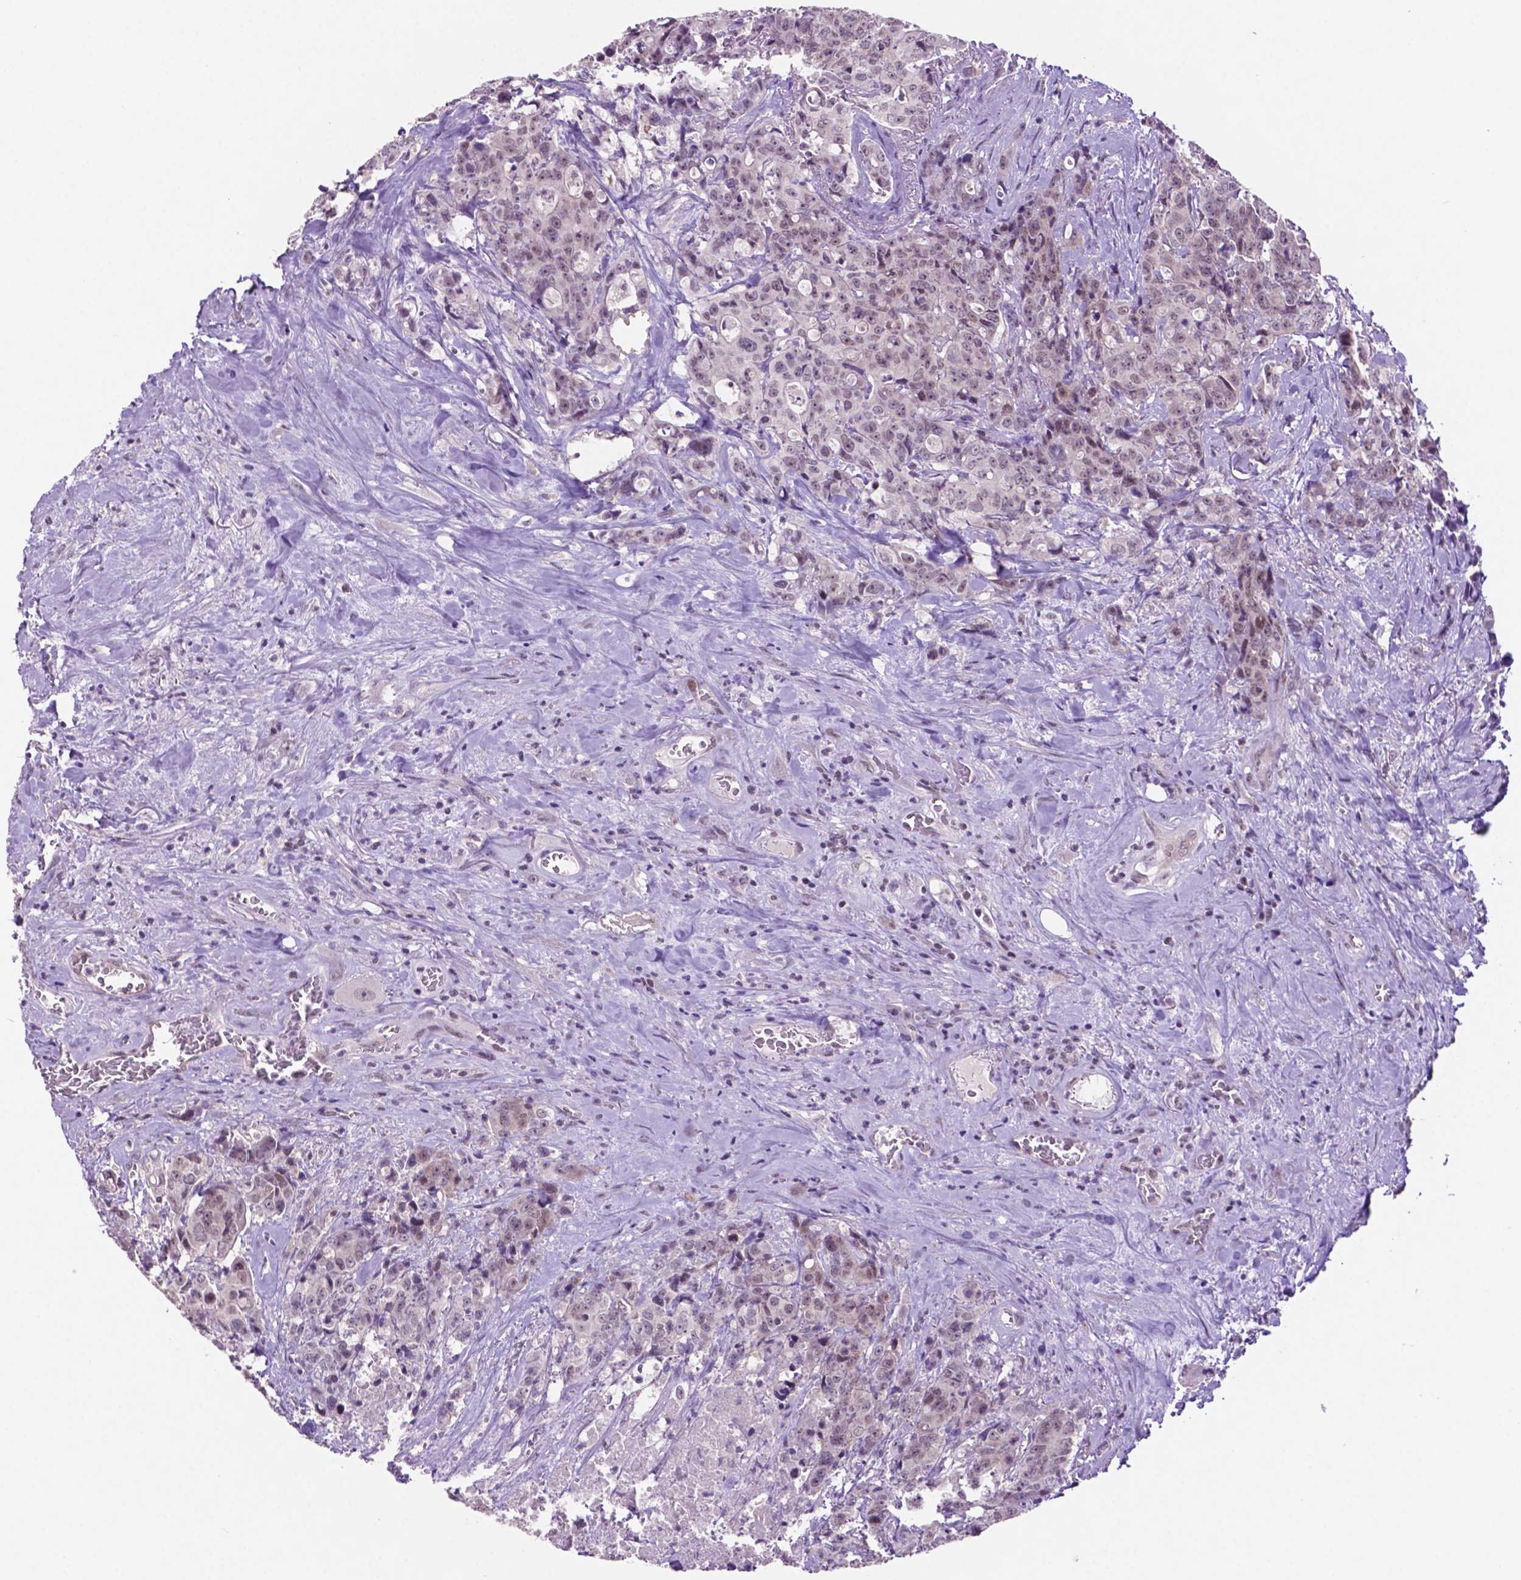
{"staining": {"intensity": "weak", "quantity": "25%-75%", "location": "nuclear"}, "tissue": "colorectal cancer", "cell_type": "Tumor cells", "image_type": "cancer", "snomed": [{"axis": "morphology", "description": "Adenocarcinoma, NOS"}, {"axis": "topography", "description": "Rectum"}], "caption": "Human colorectal cancer stained with a brown dye exhibits weak nuclear positive positivity in approximately 25%-75% of tumor cells.", "gene": "NCOR1", "patient": {"sex": "female", "age": 62}}